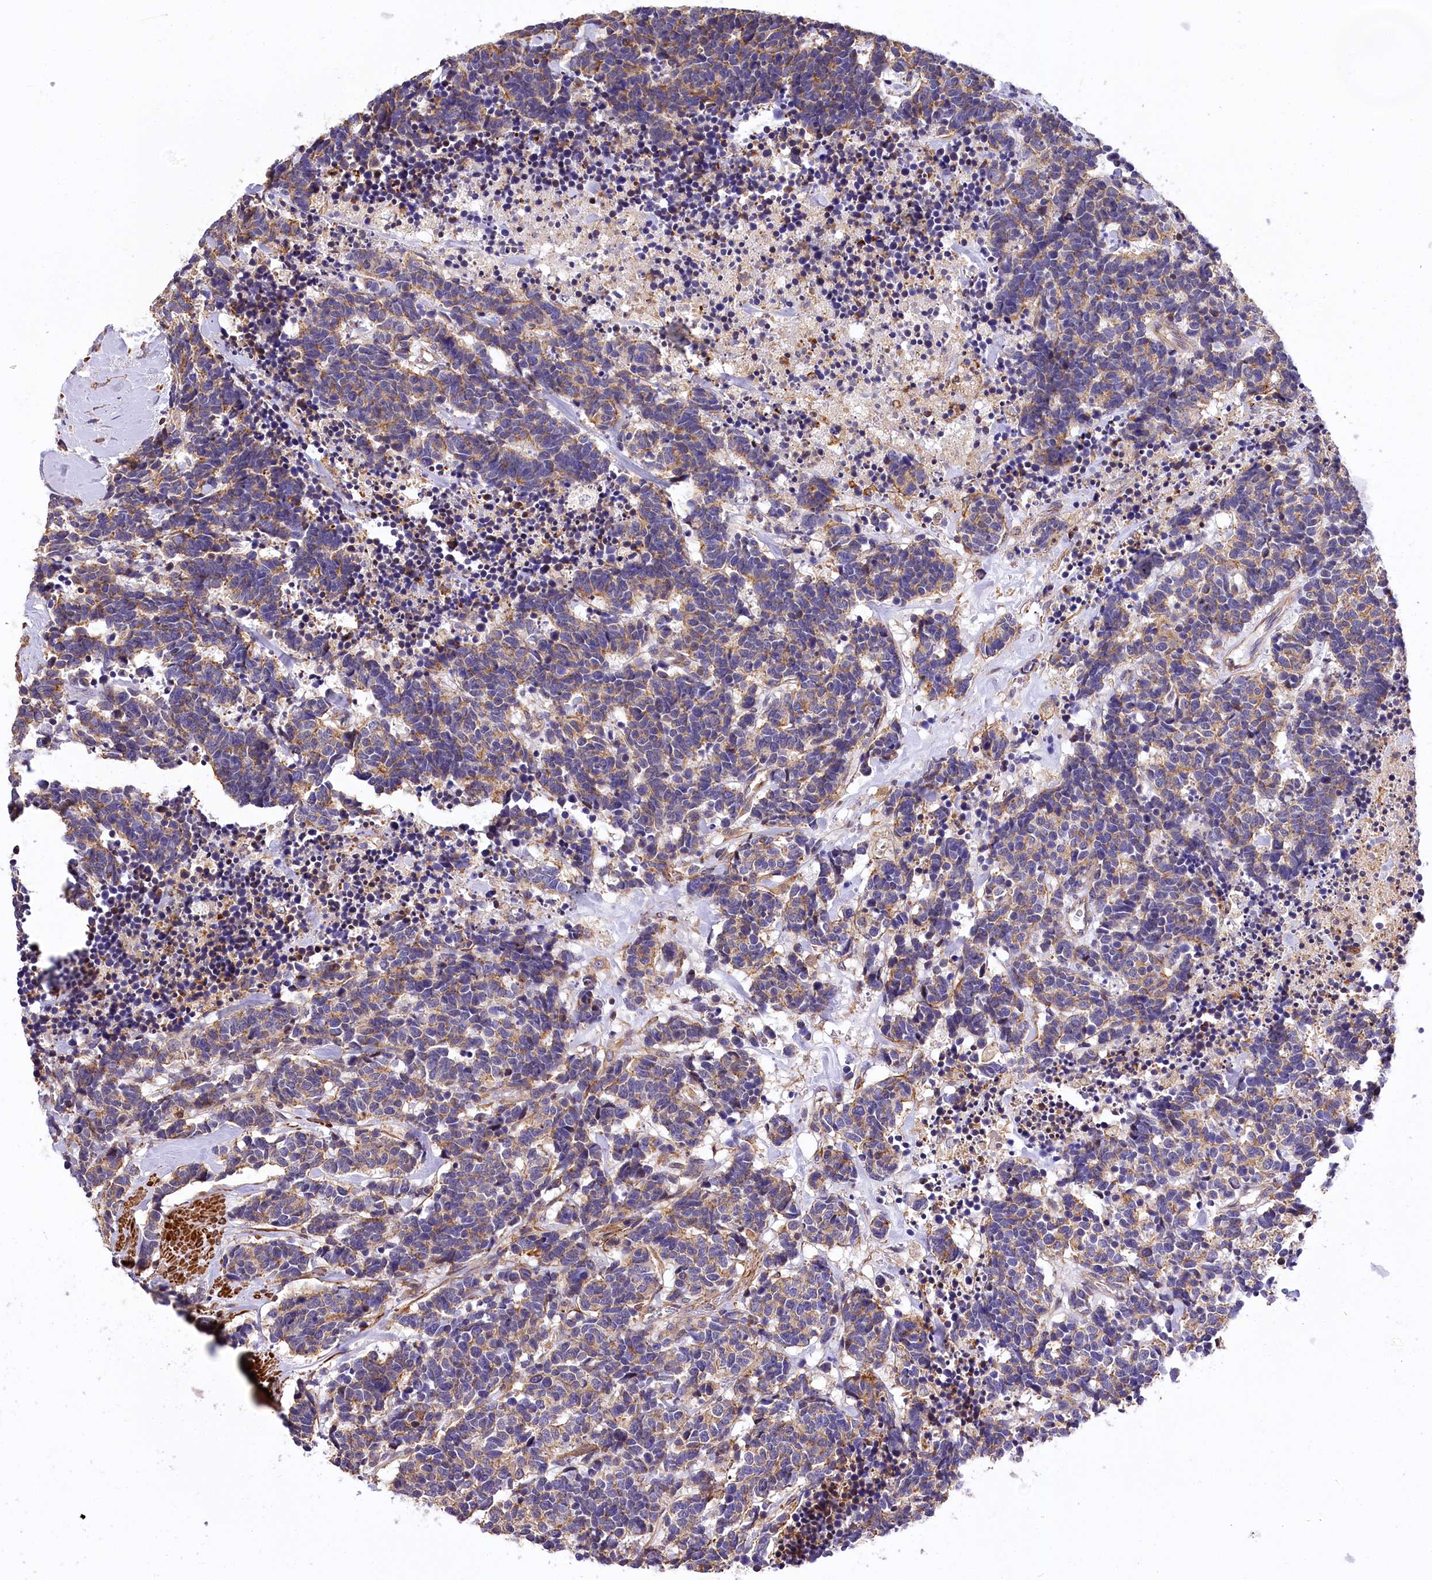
{"staining": {"intensity": "weak", "quantity": ">75%", "location": "cytoplasmic/membranous"}, "tissue": "carcinoid", "cell_type": "Tumor cells", "image_type": "cancer", "snomed": [{"axis": "morphology", "description": "Carcinoma, NOS"}, {"axis": "morphology", "description": "Carcinoid, malignant, NOS"}, {"axis": "topography", "description": "Urinary bladder"}], "caption": "Carcinoid was stained to show a protein in brown. There is low levels of weak cytoplasmic/membranous staining in approximately >75% of tumor cells.", "gene": "DPP3", "patient": {"sex": "male", "age": 57}}